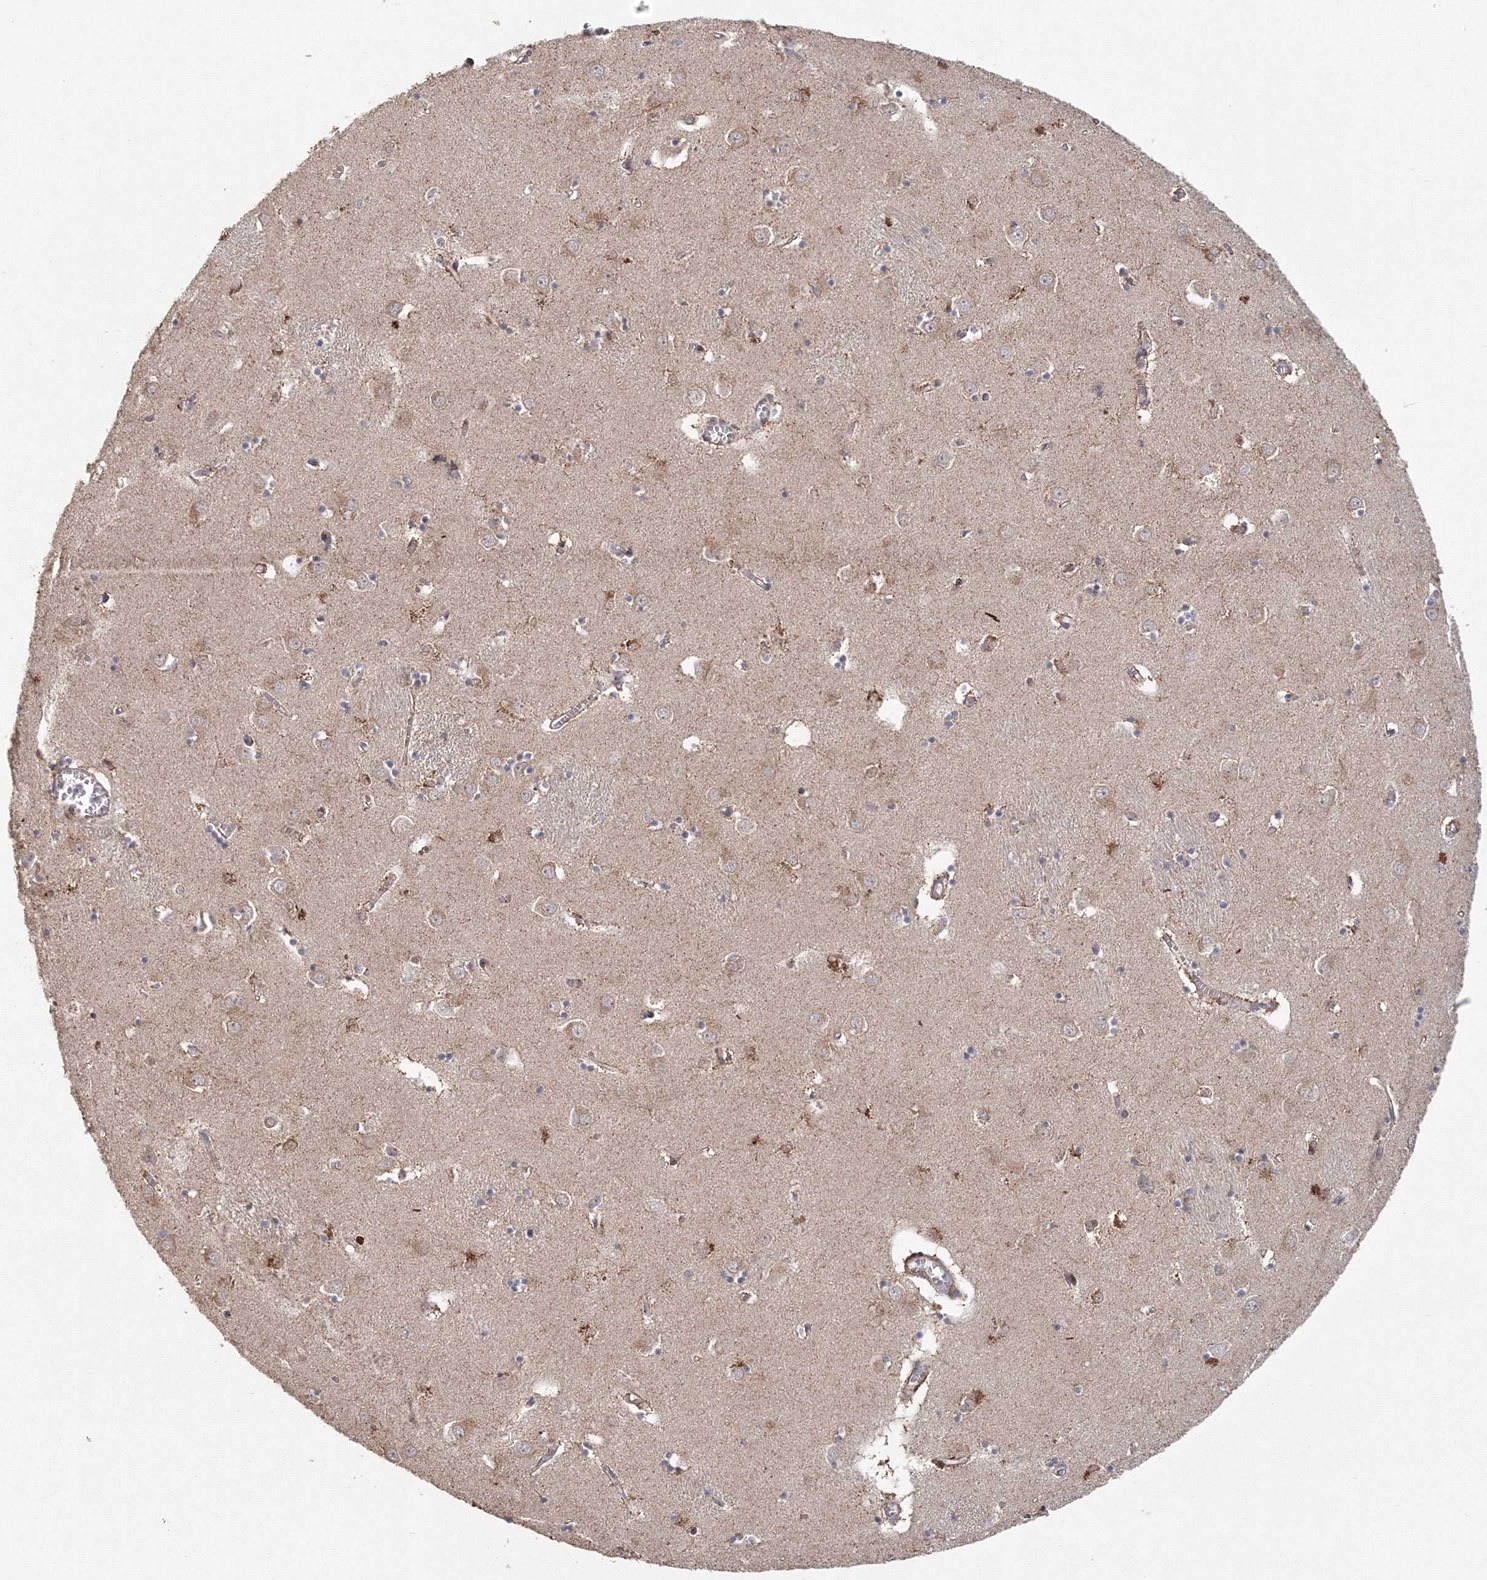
{"staining": {"intensity": "moderate", "quantity": "25%-75%", "location": "cytoplasmic/membranous"}, "tissue": "caudate", "cell_type": "Glial cells", "image_type": "normal", "snomed": [{"axis": "morphology", "description": "Normal tissue, NOS"}, {"axis": "topography", "description": "Lateral ventricle wall"}], "caption": "Moderate cytoplasmic/membranous staining is appreciated in approximately 25%-75% of glial cells in unremarkable caudate. (Brightfield microscopy of DAB IHC at high magnification).", "gene": "TACC2", "patient": {"sex": "male", "age": 70}}